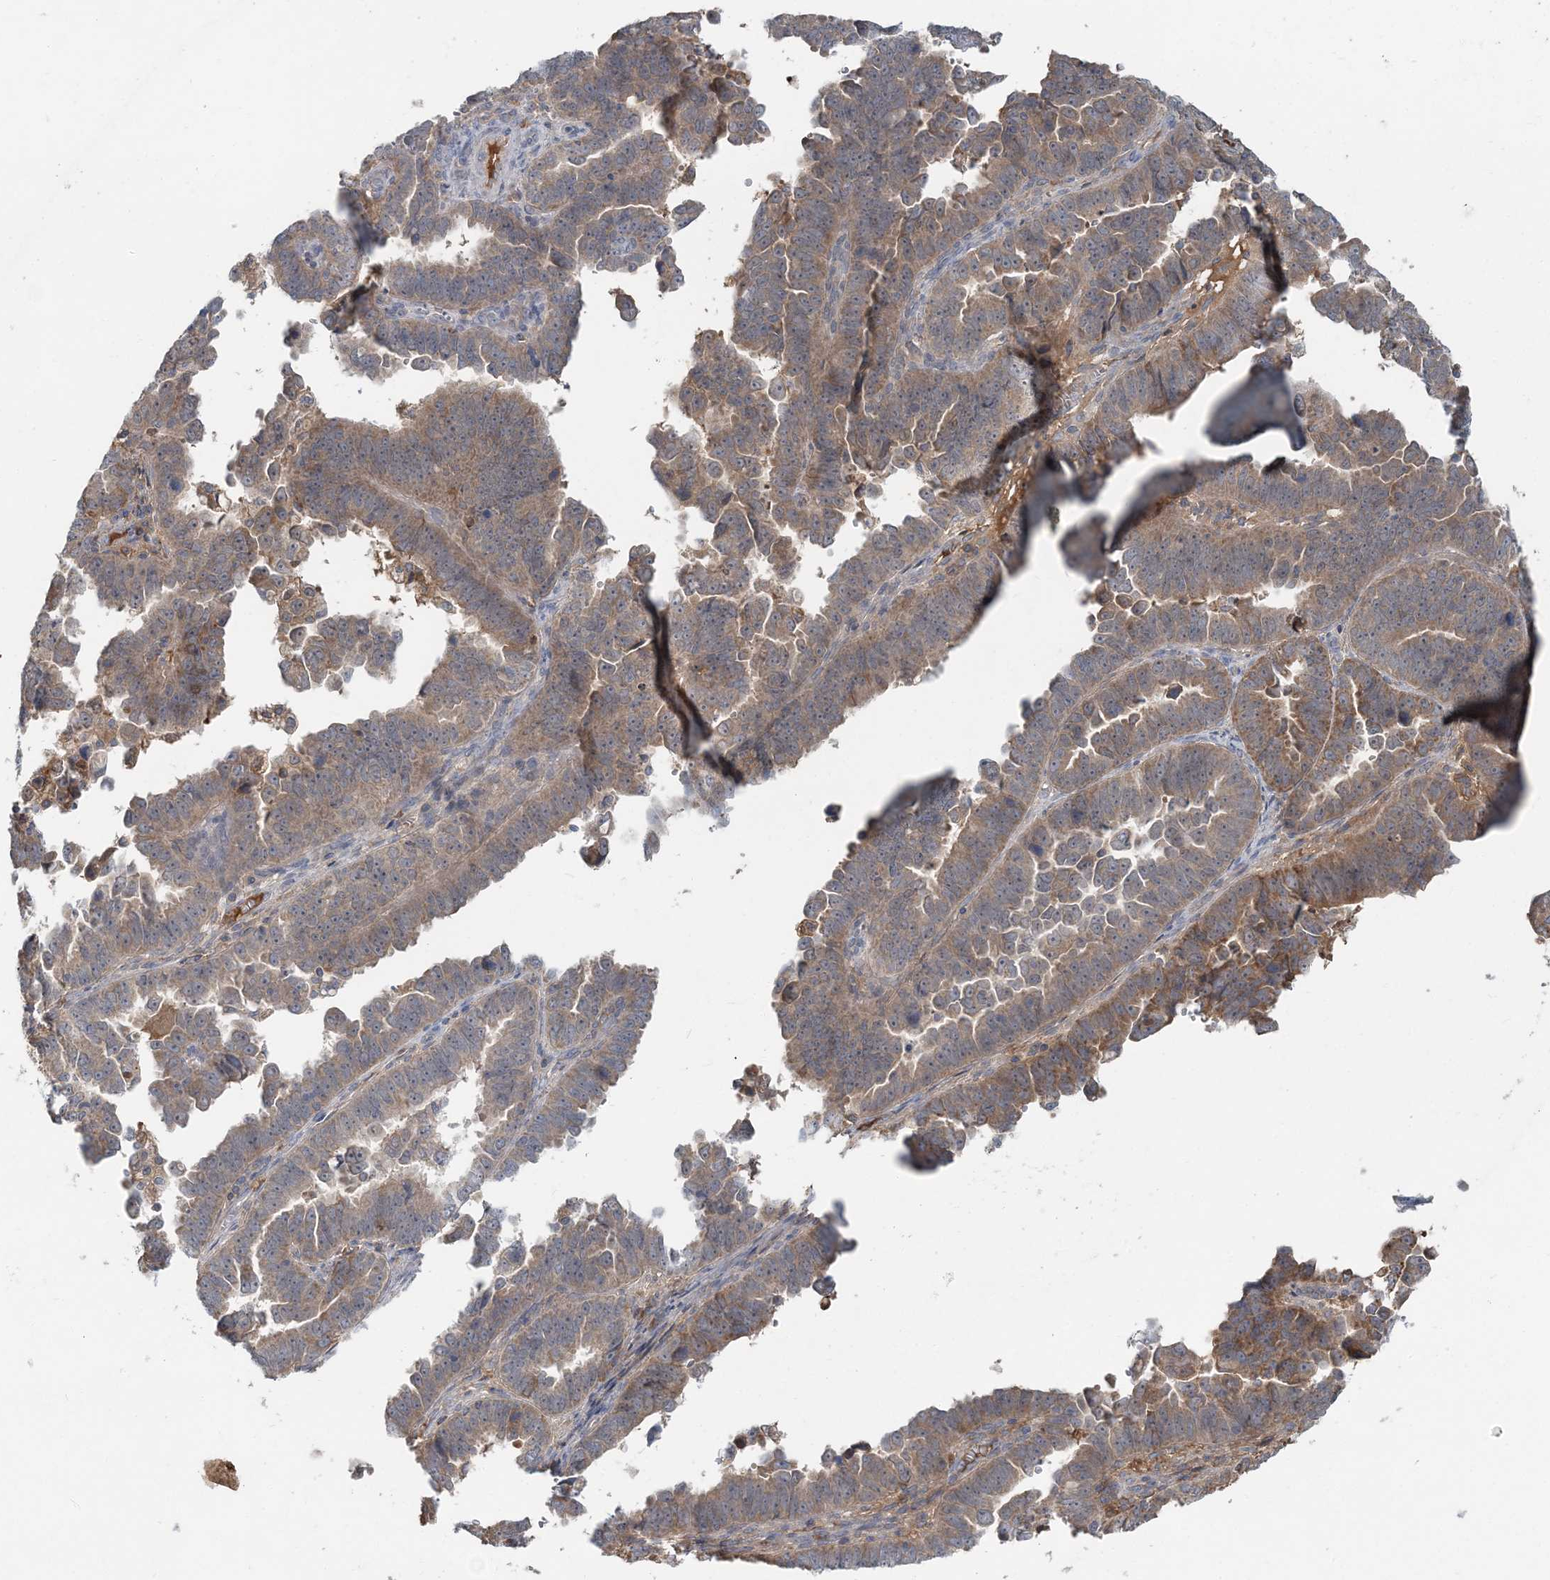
{"staining": {"intensity": "weak", "quantity": ">75%", "location": "cytoplasmic/membranous"}, "tissue": "endometrial cancer", "cell_type": "Tumor cells", "image_type": "cancer", "snomed": [{"axis": "morphology", "description": "Adenocarcinoma, NOS"}, {"axis": "topography", "description": "Endometrium"}], "caption": "A brown stain highlights weak cytoplasmic/membranous positivity of a protein in endometrial cancer (adenocarcinoma) tumor cells.", "gene": "RNF25", "patient": {"sex": "female", "age": 75}}